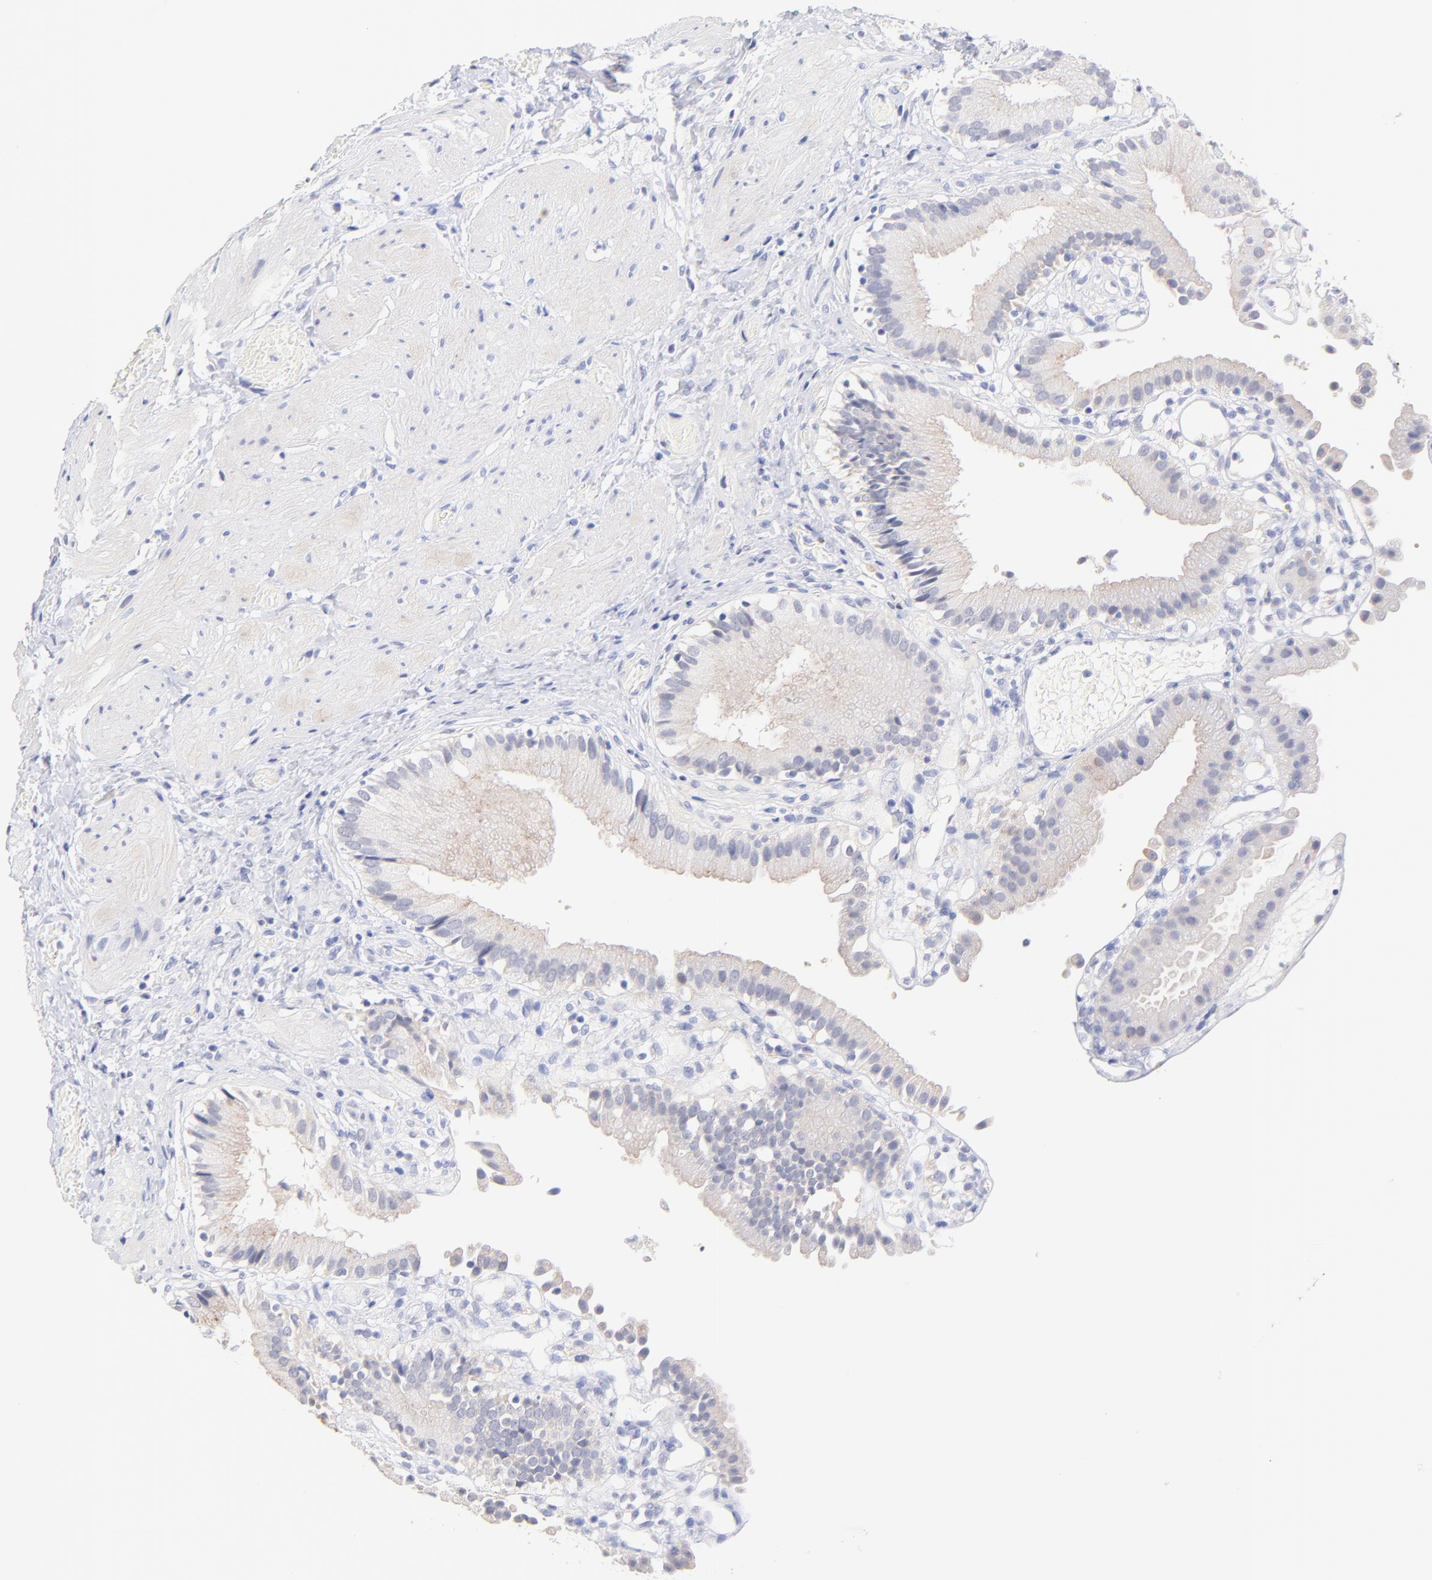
{"staining": {"intensity": "weak", "quantity": ">75%", "location": "cytoplasmic/membranous"}, "tissue": "gallbladder", "cell_type": "Glandular cells", "image_type": "normal", "snomed": [{"axis": "morphology", "description": "Normal tissue, NOS"}, {"axis": "topography", "description": "Gallbladder"}], "caption": "DAB (3,3'-diaminobenzidine) immunohistochemical staining of benign gallbladder demonstrates weak cytoplasmic/membranous protein positivity in about >75% of glandular cells.", "gene": "CFAP57", "patient": {"sex": "male", "age": 65}}